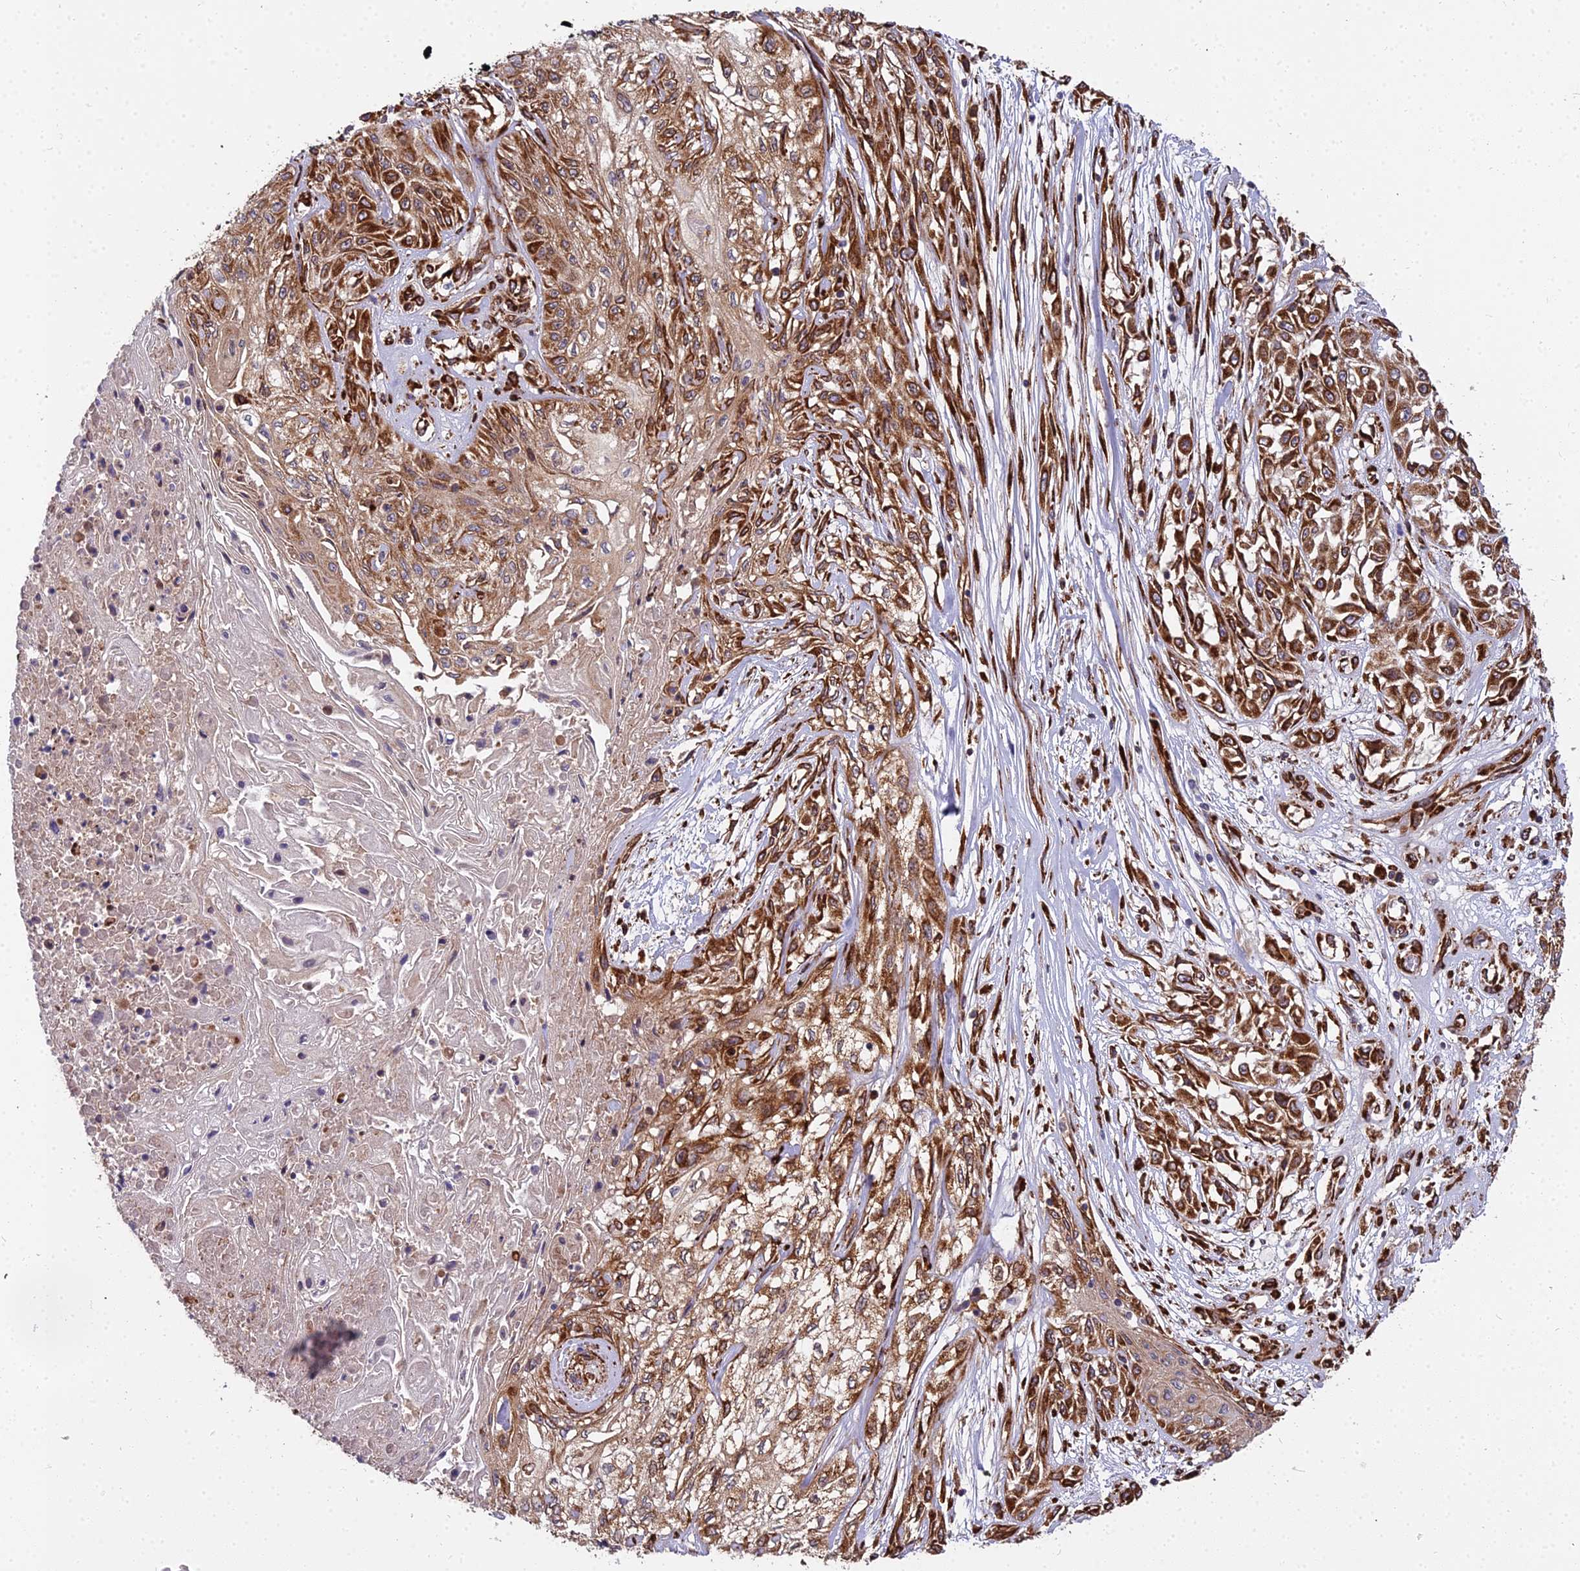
{"staining": {"intensity": "strong", "quantity": ">75%", "location": "cytoplasmic/membranous"}, "tissue": "skin cancer", "cell_type": "Tumor cells", "image_type": "cancer", "snomed": [{"axis": "morphology", "description": "Squamous cell carcinoma, NOS"}, {"axis": "morphology", "description": "Squamous cell carcinoma, metastatic, NOS"}, {"axis": "topography", "description": "Skin"}, {"axis": "topography", "description": "Lymph node"}], "caption": "Immunohistochemical staining of human skin cancer reveals strong cytoplasmic/membranous protein staining in about >75% of tumor cells.", "gene": "NDUFAF7", "patient": {"sex": "male", "age": 75}}